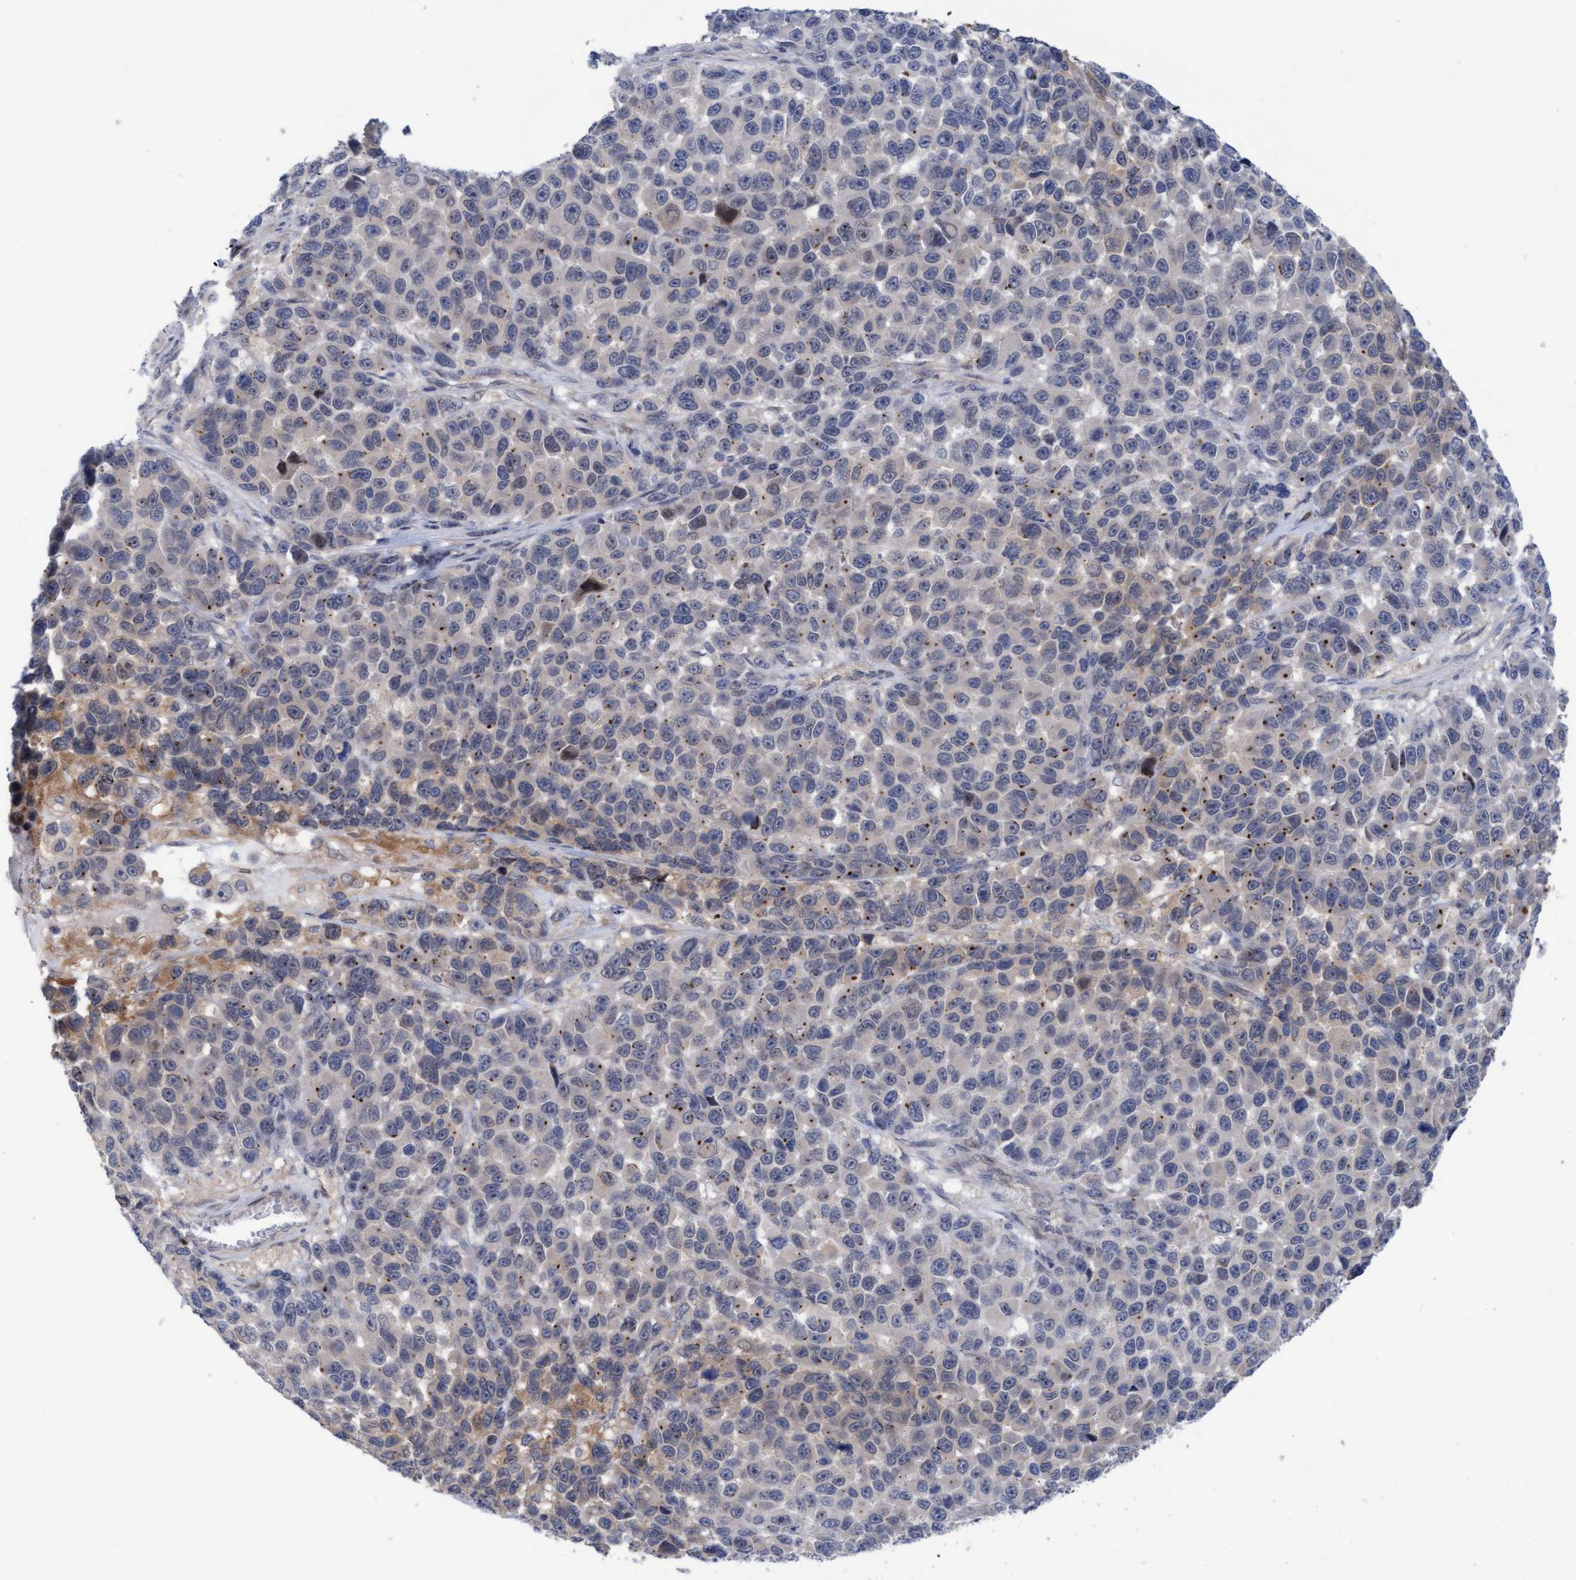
{"staining": {"intensity": "weak", "quantity": "<25%", "location": "cytoplasmic/membranous"}, "tissue": "melanoma", "cell_type": "Tumor cells", "image_type": "cancer", "snomed": [{"axis": "morphology", "description": "Malignant melanoma, NOS"}, {"axis": "topography", "description": "Skin"}], "caption": "DAB immunohistochemical staining of malignant melanoma demonstrates no significant positivity in tumor cells.", "gene": "PLCD1", "patient": {"sex": "male", "age": 53}}